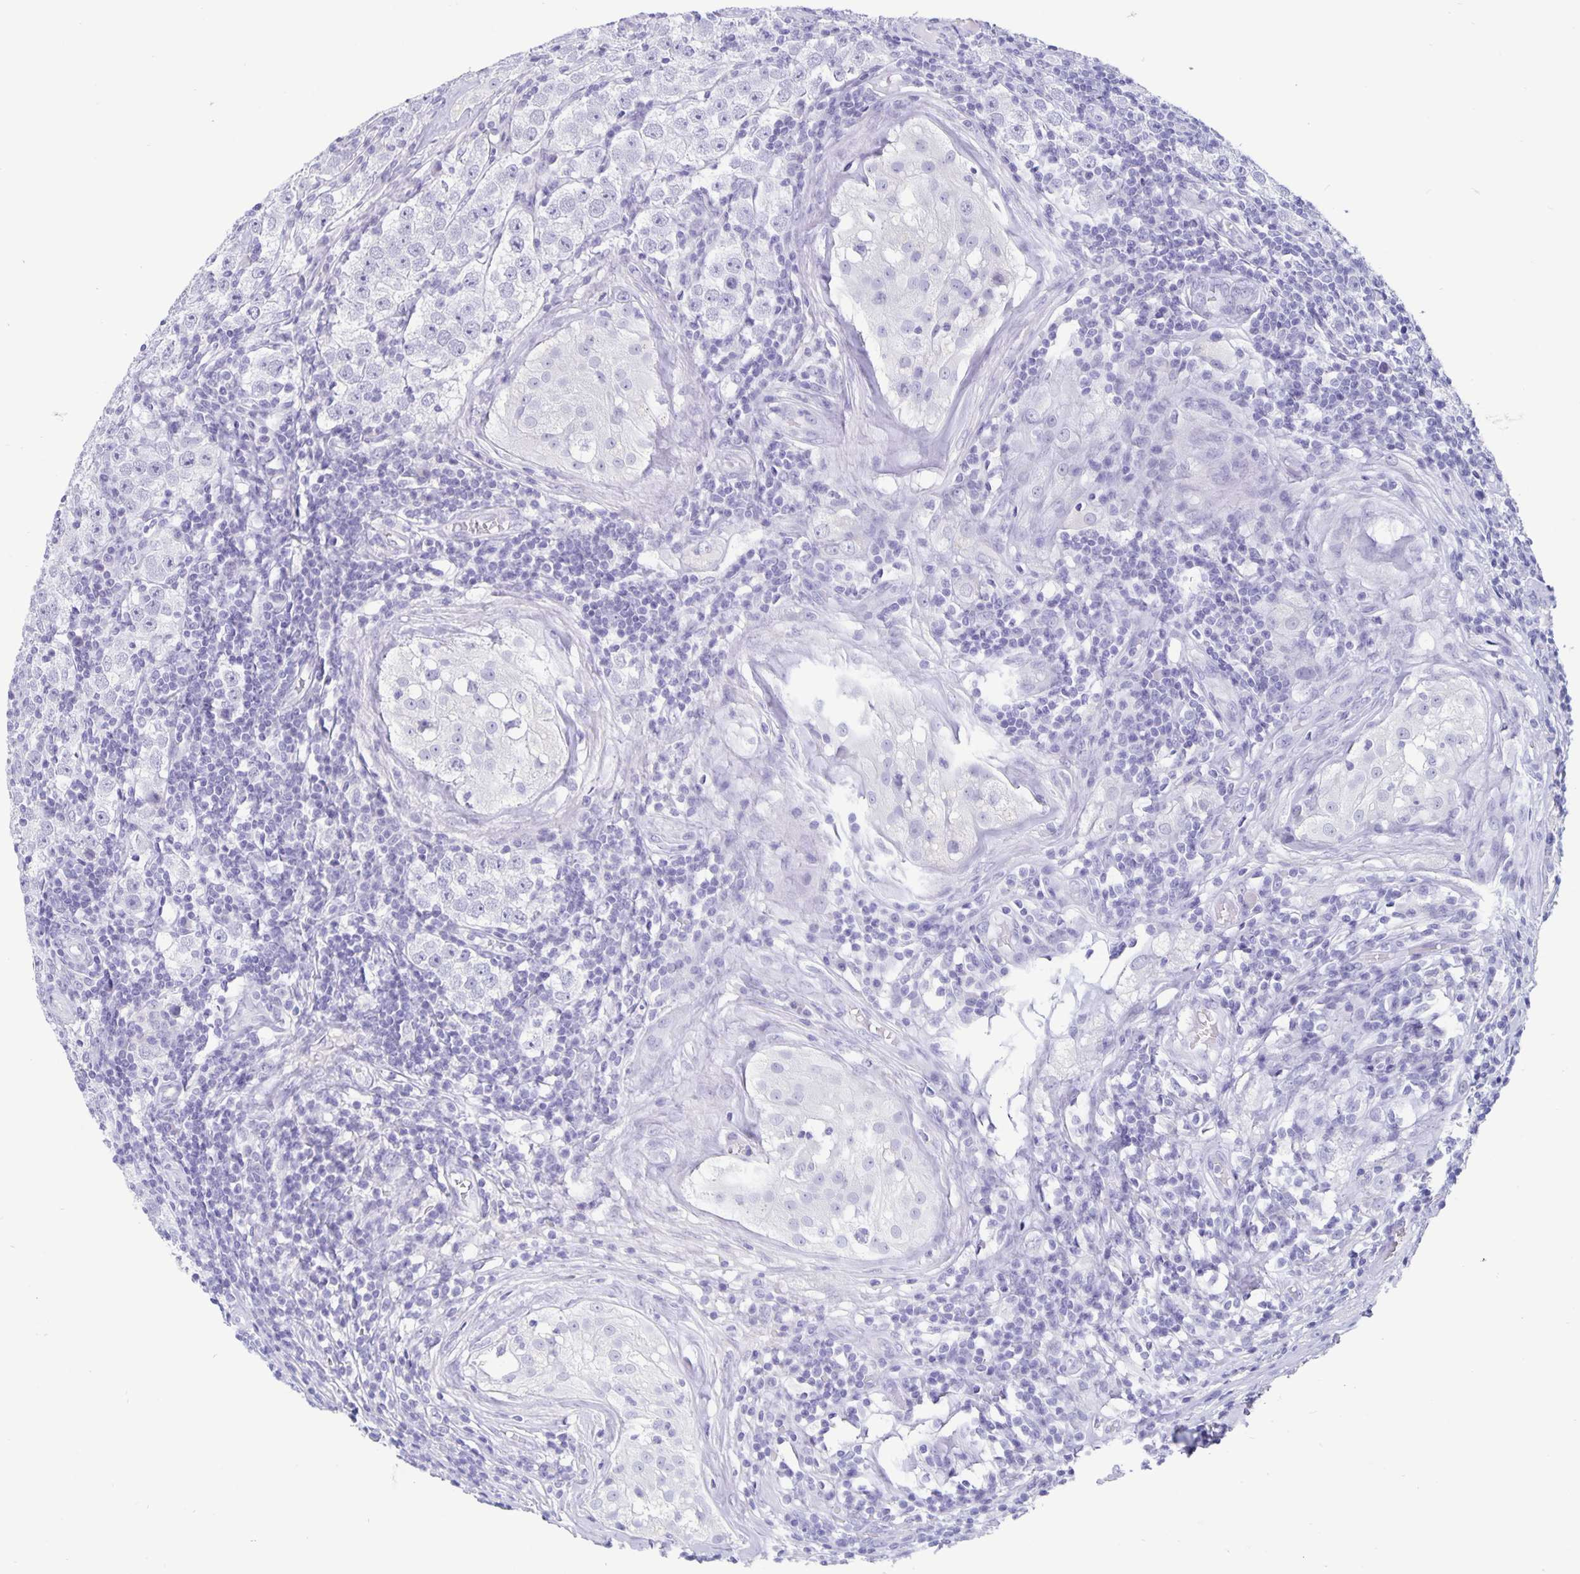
{"staining": {"intensity": "negative", "quantity": "none", "location": "none"}, "tissue": "urothelial cancer", "cell_type": "Tumor cells", "image_type": "cancer", "snomed": [{"axis": "morphology", "description": "Normal tissue, NOS"}, {"axis": "morphology", "description": "Urothelial carcinoma, High grade"}, {"axis": "morphology", "description": "Seminoma, NOS"}, {"axis": "morphology", "description": "Carcinoma, Embryonal, NOS"}, {"axis": "topography", "description": "Urinary bladder"}, {"axis": "topography", "description": "Testis"}], "caption": "A high-resolution photomicrograph shows immunohistochemistry staining of embryonal carcinoma, which reveals no significant positivity in tumor cells.", "gene": "BPIFA3", "patient": {"sex": "male", "age": 41}}